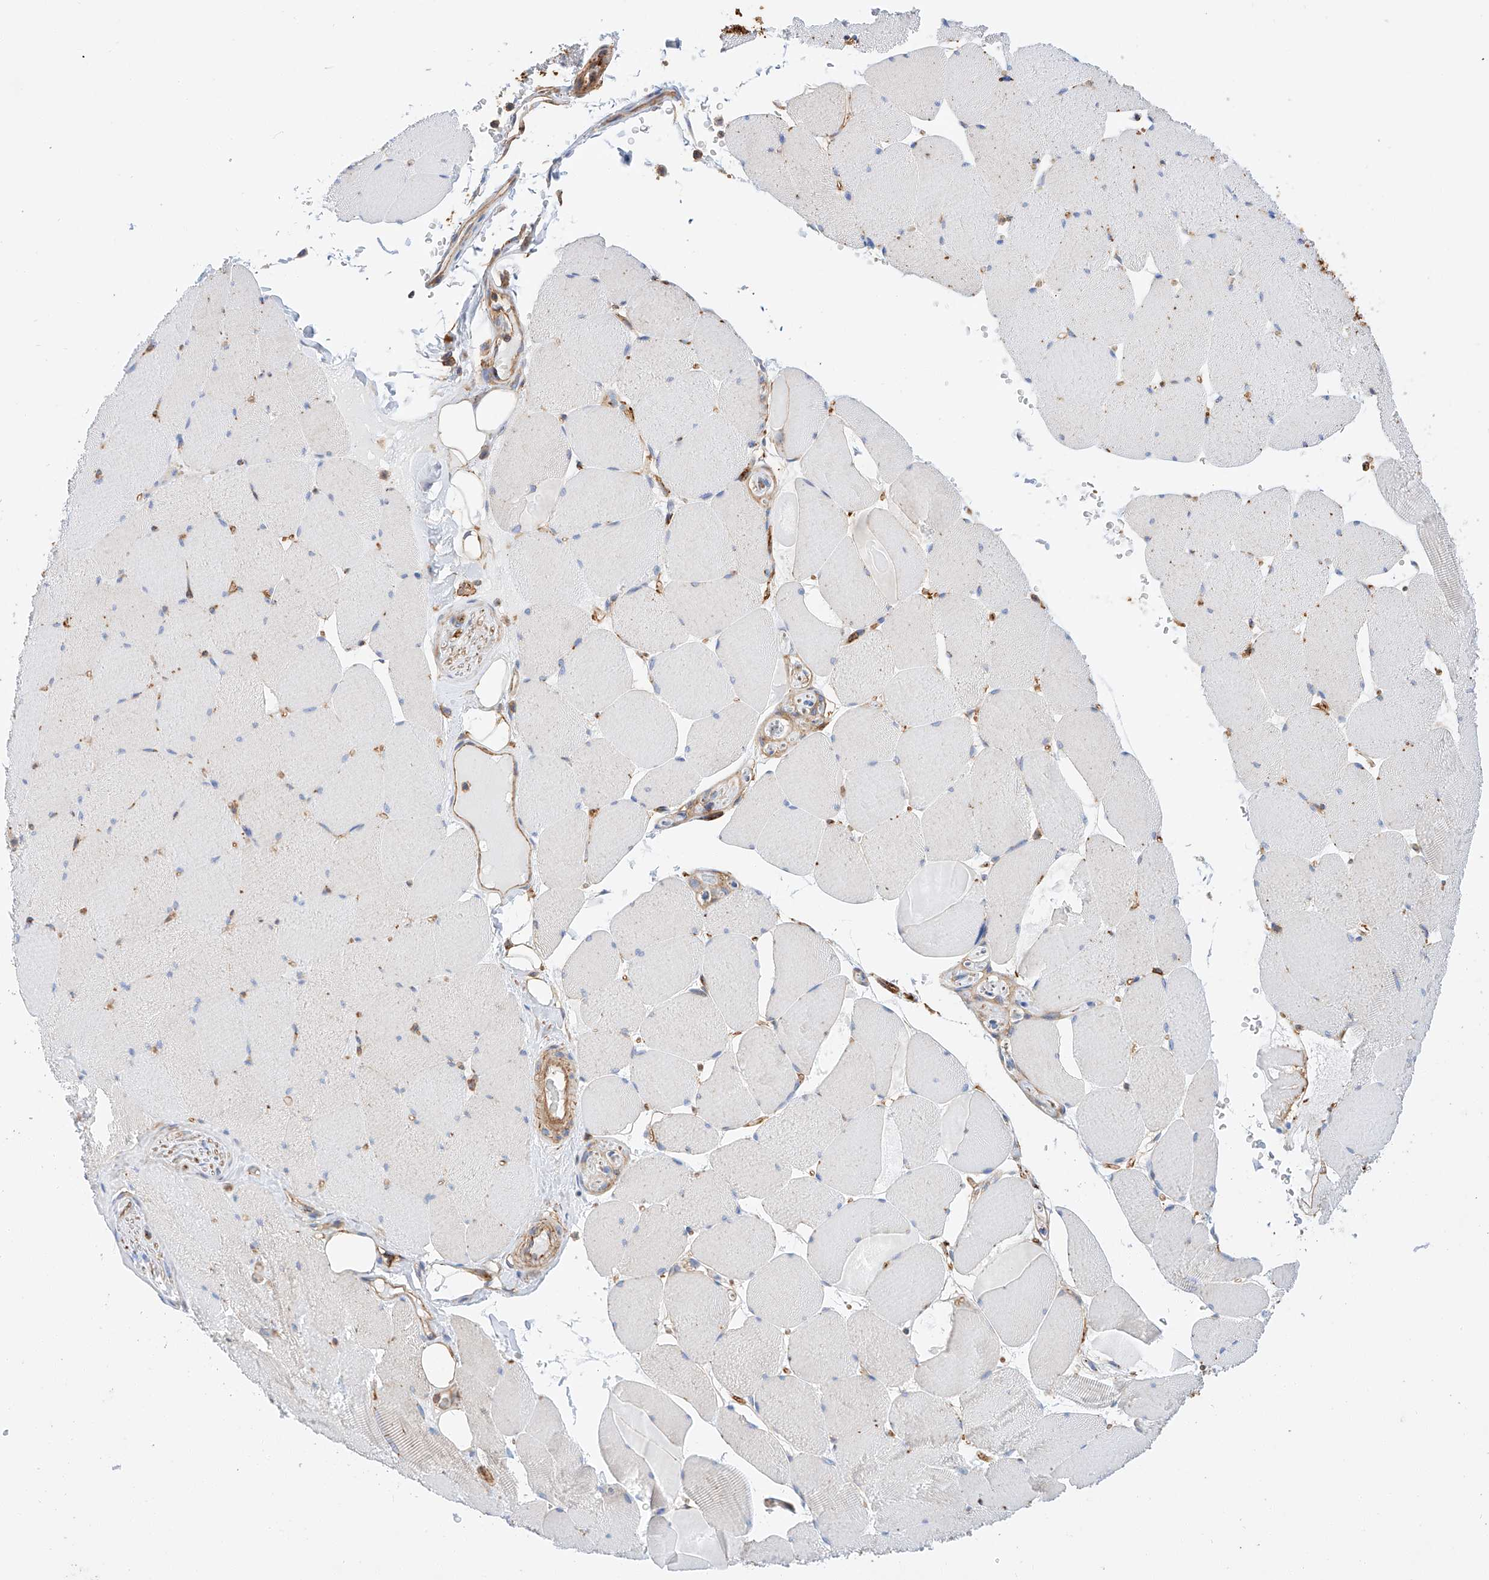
{"staining": {"intensity": "negative", "quantity": "none", "location": "none"}, "tissue": "skeletal muscle", "cell_type": "Myocytes", "image_type": "normal", "snomed": [{"axis": "morphology", "description": "Normal tissue, NOS"}, {"axis": "topography", "description": "Skeletal muscle"}, {"axis": "topography", "description": "Head-Neck"}], "caption": "The photomicrograph shows no staining of myocytes in normal skeletal muscle.", "gene": "ENSG00000259132", "patient": {"sex": "male", "age": 66}}